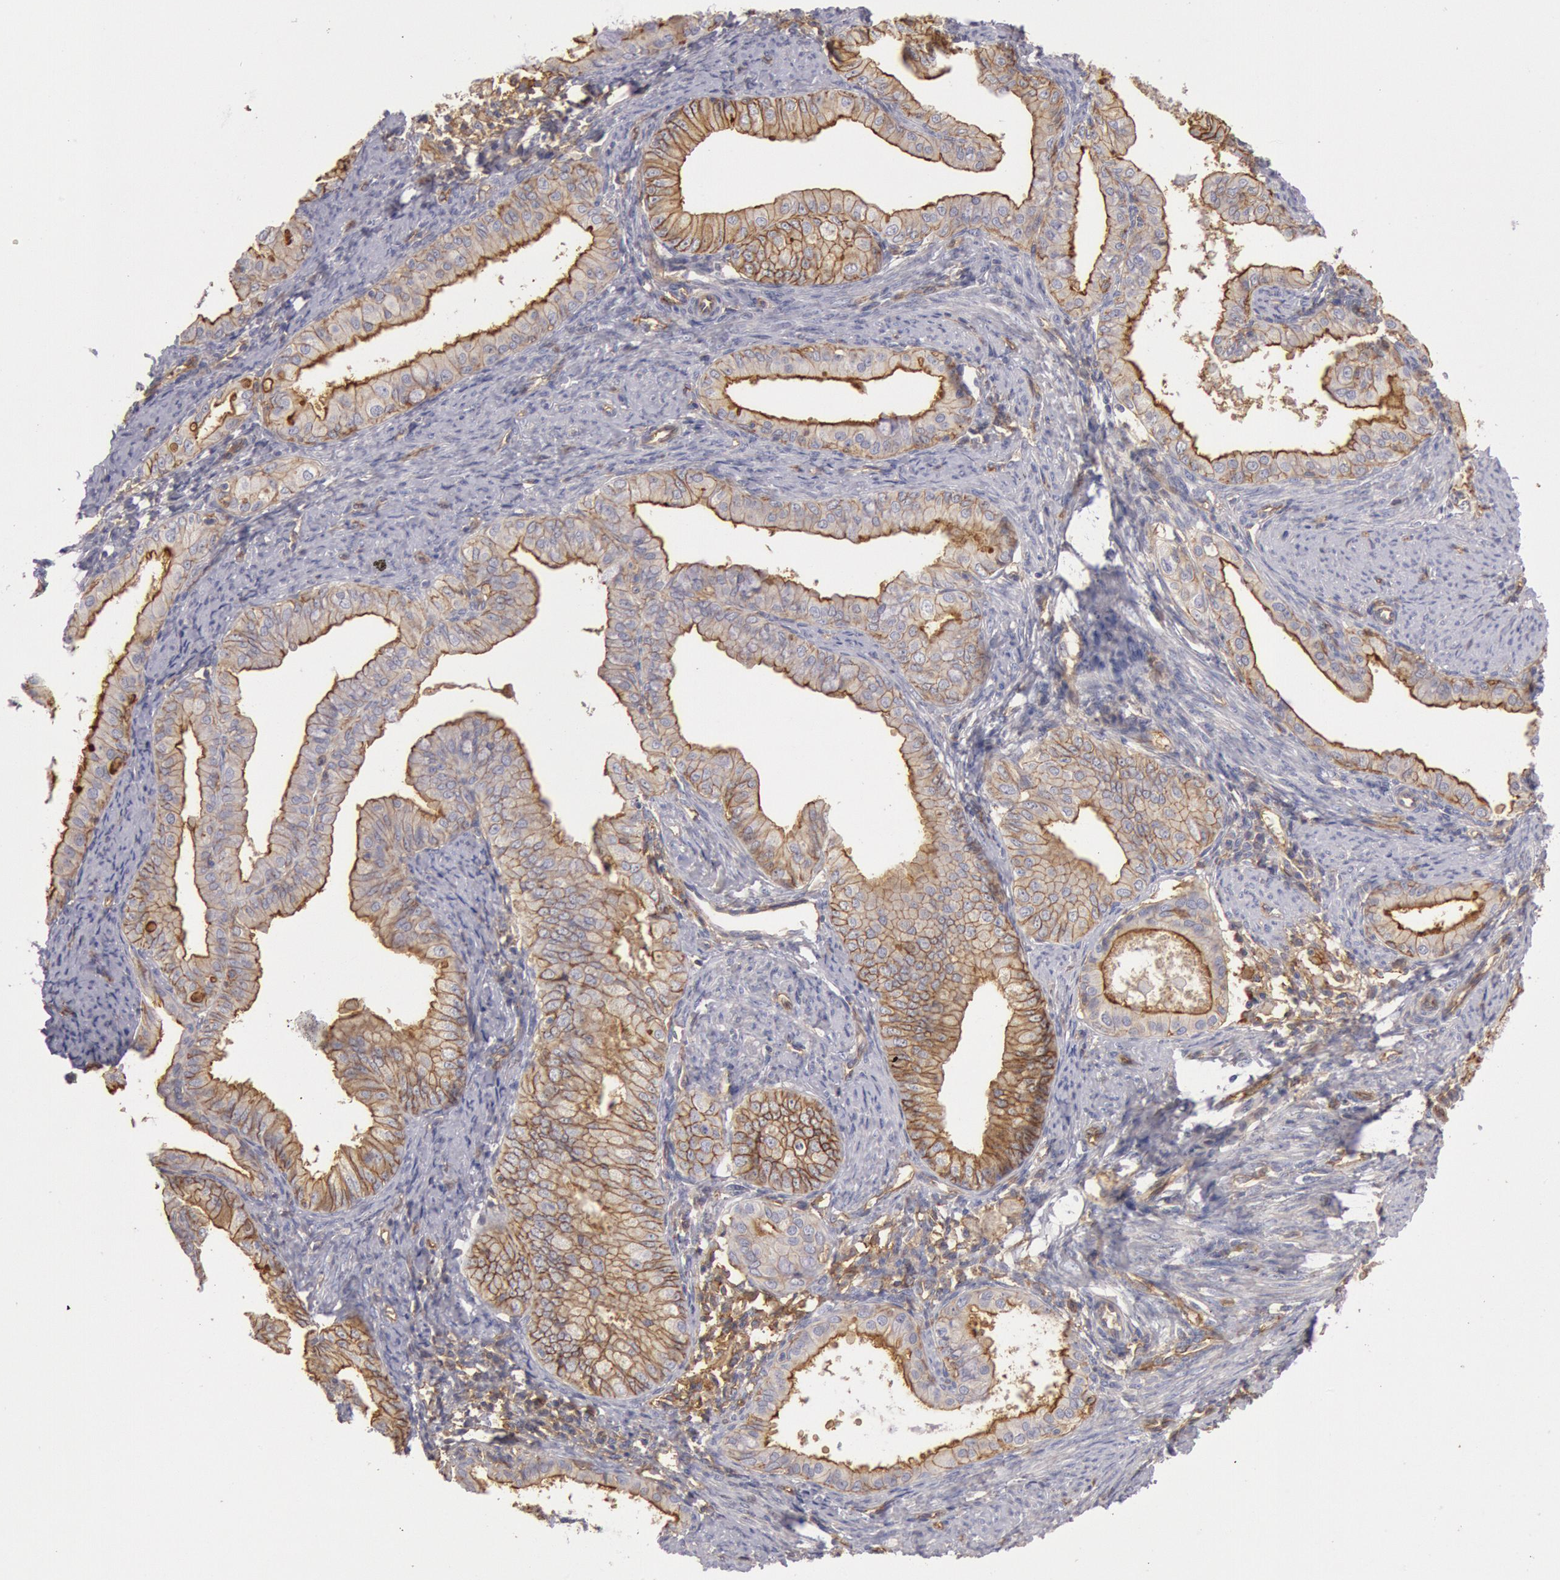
{"staining": {"intensity": "moderate", "quantity": ">75%", "location": "cytoplasmic/membranous"}, "tissue": "endometrial cancer", "cell_type": "Tumor cells", "image_type": "cancer", "snomed": [{"axis": "morphology", "description": "Adenocarcinoma, NOS"}, {"axis": "topography", "description": "Endometrium"}], "caption": "Endometrial cancer (adenocarcinoma) stained with a protein marker shows moderate staining in tumor cells.", "gene": "SNAP23", "patient": {"sex": "female", "age": 76}}